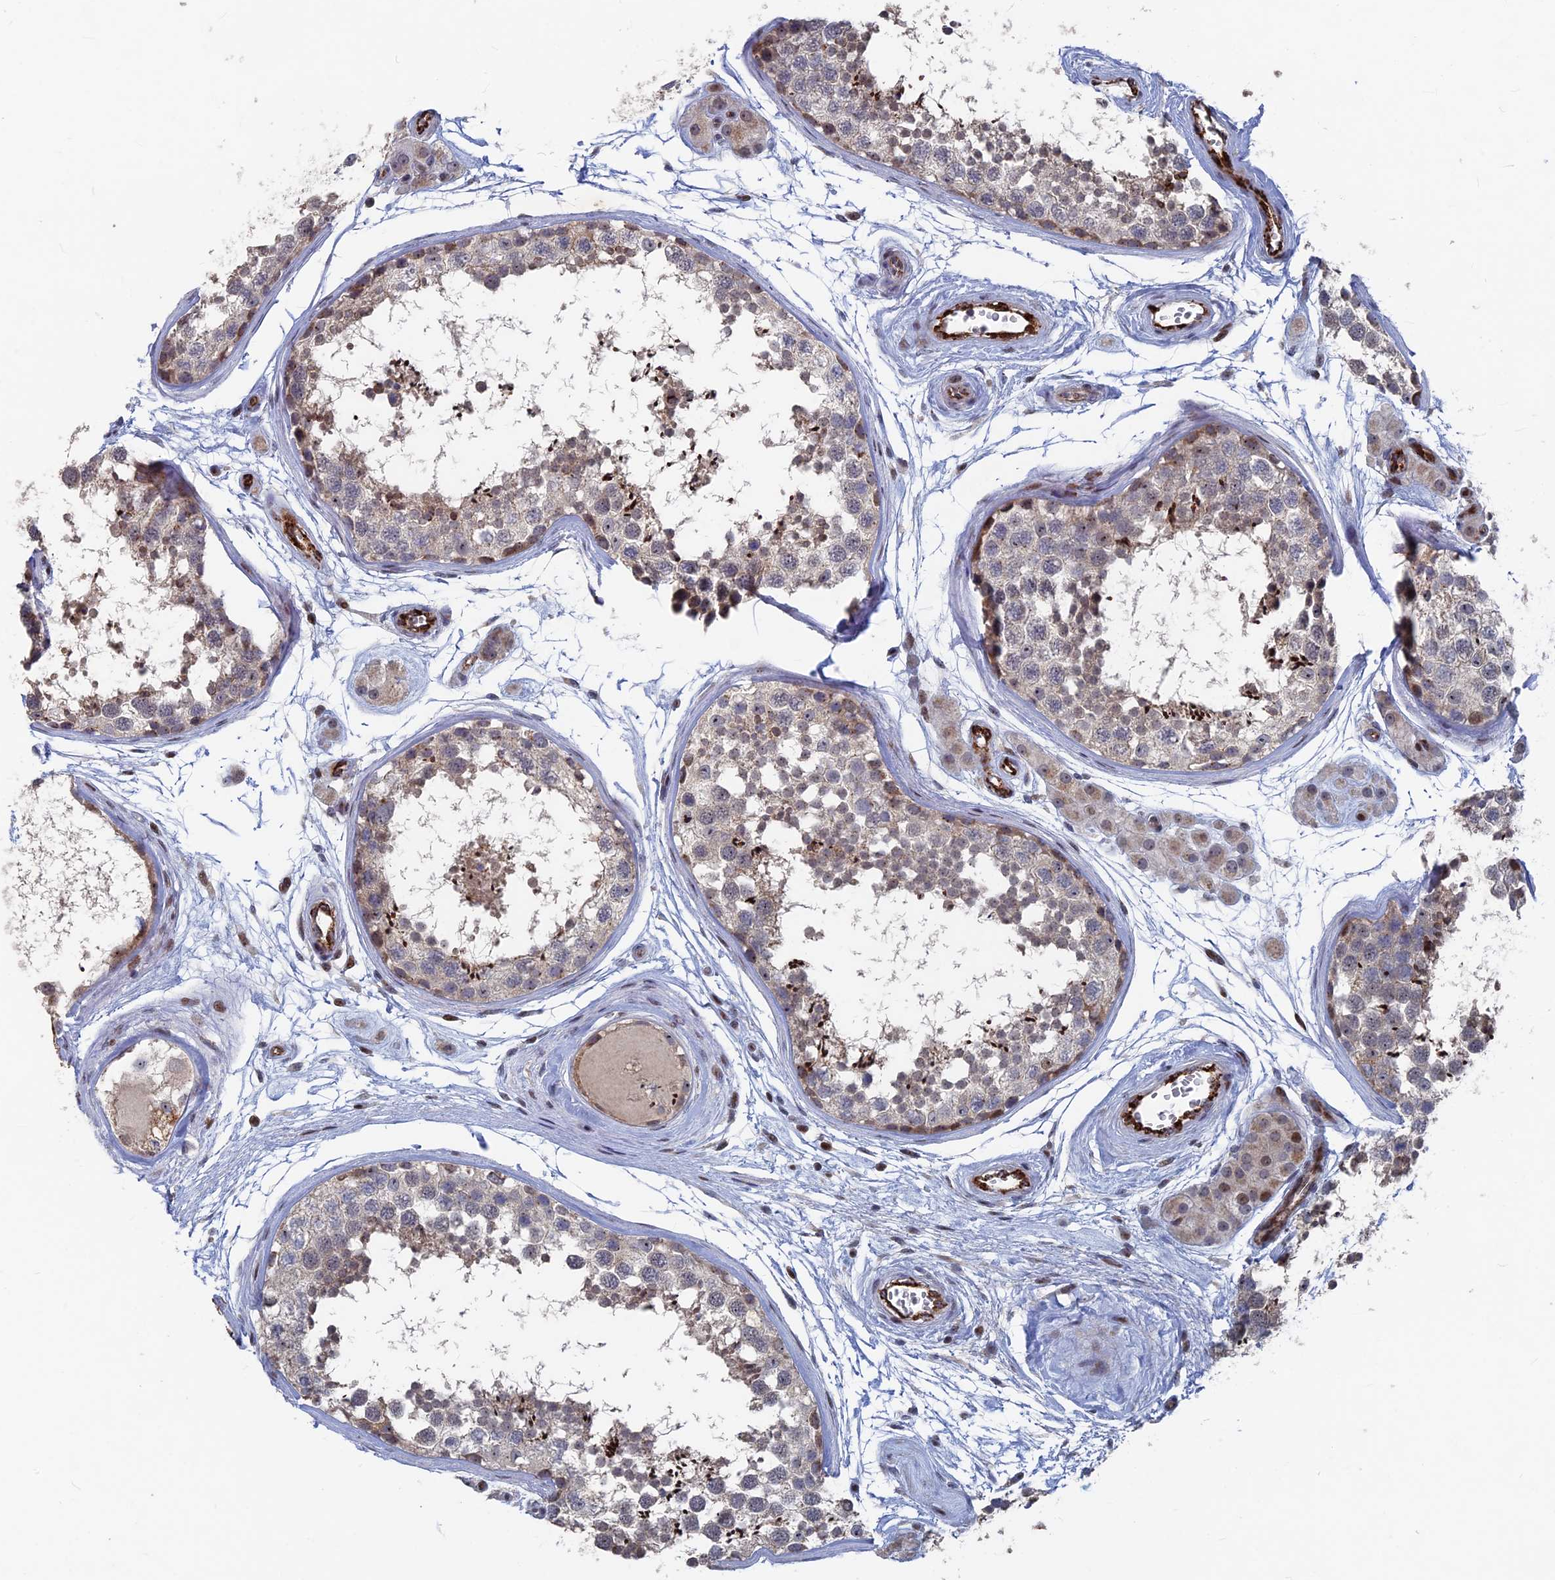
{"staining": {"intensity": "weak", "quantity": "<25%", "location": "cytoplasmic/membranous"}, "tissue": "testis", "cell_type": "Cells in seminiferous ducts", "image_type": "normal", "snomed": [{"axis": "morphology", "description": "Normal tissue, NOS"}, {"axis": "topography", "description": "Testis"}], "caption": "This is an immunohistochemistry (IHC) histopathology image of normal human testis. There is no staining in cells in seminiferous ducts.", "gene": "SH3D21", "patient": {"sex": "male", "age": 56}}